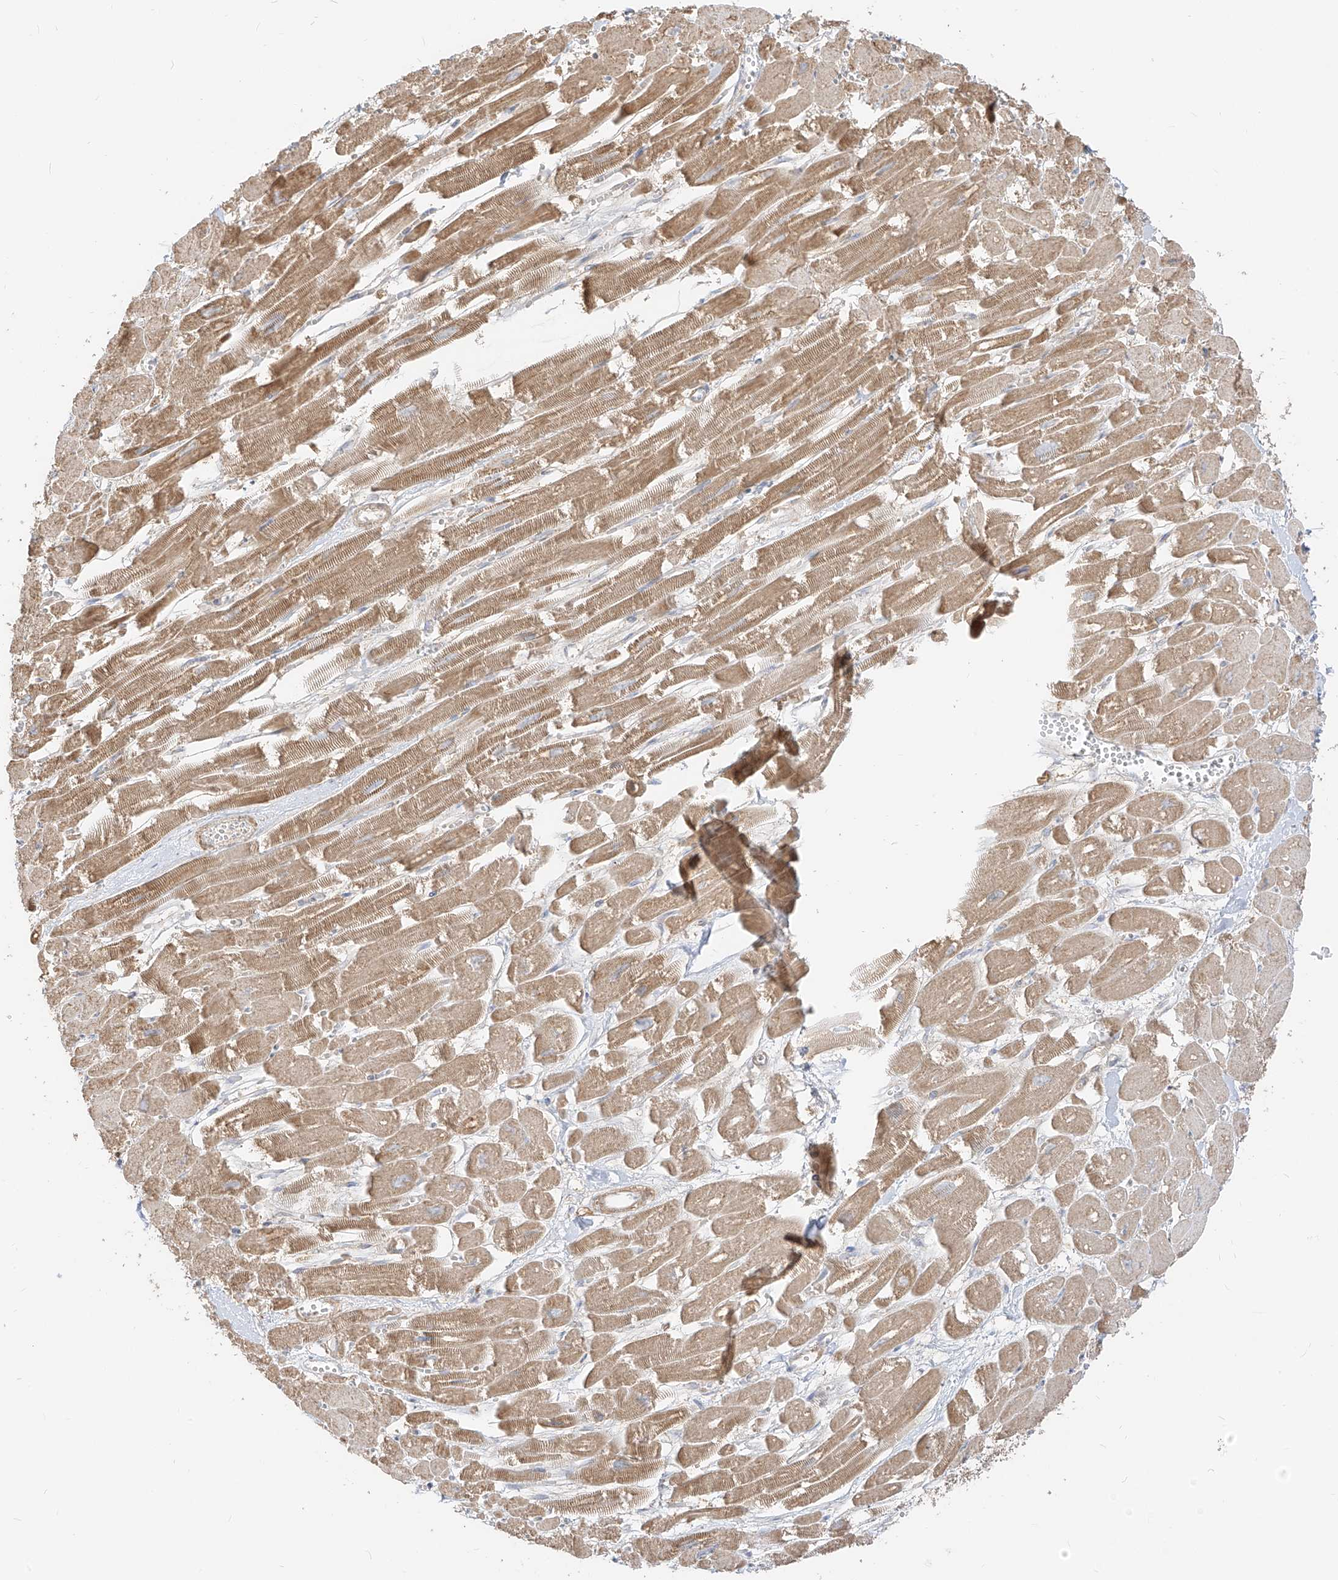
{"staining": {"intensity": "moderate", "quantity": ">75%", "location": "cytoplasmic/membranous"}, "tissue": "heart muscle", "cell_type": "Cardiomyocytes", "image_type": "normal", "snomed": [{"axis": "morphology", "description": "Normal tissue, NOS"}, {"axis": "topography", "description": "Heart"}], "caption": "IHC (DAB) staining of benign heart muscle shows moderate cytoplasmic/membranous protein expression in about >75% of cardiomyocytes.", "gene": "ZIM3", "patient": {"sex": "male", "age": 54}}